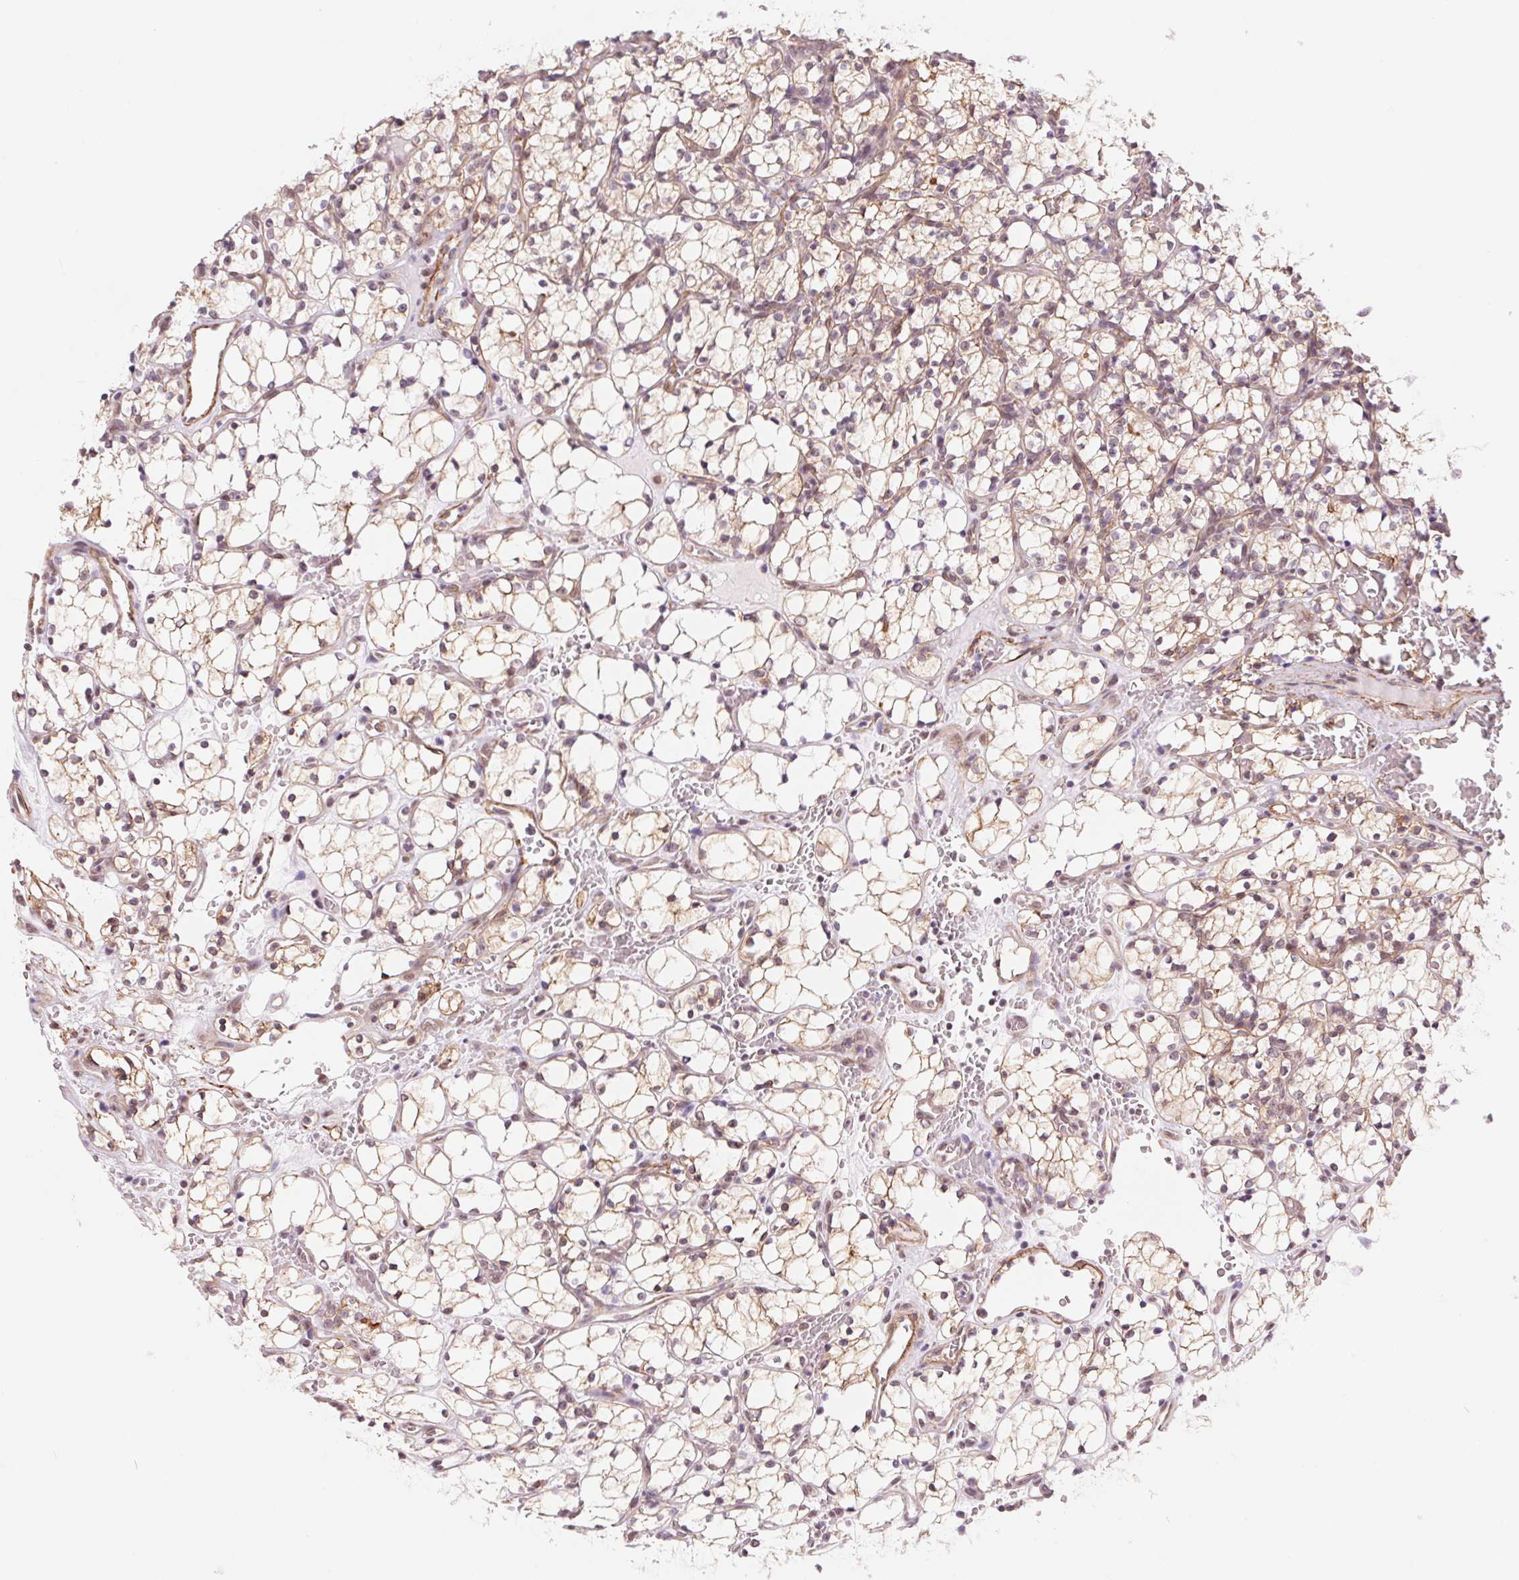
{"staining": {"intensity": "weak", "quantity": ">75%", "location": "cytoplasmic/membranous"}, "tissue": "renal cancer", "cell_type": "Tumor cells", "image_type": "cancer", "snomed": [{"axis": "morphology", "description": "Adenocarcinoma, NOS"}, {"axis": "topography", "description": "Kidney"}], "caption": "DAB immunohistochemical staining of human renal adenocarcinoma shows weak cytoplasmic/membranous protein positivity in about >75% of tumor cells.", "gene": "BCAT1", "patient": {"sex": "female", "age": 69}}